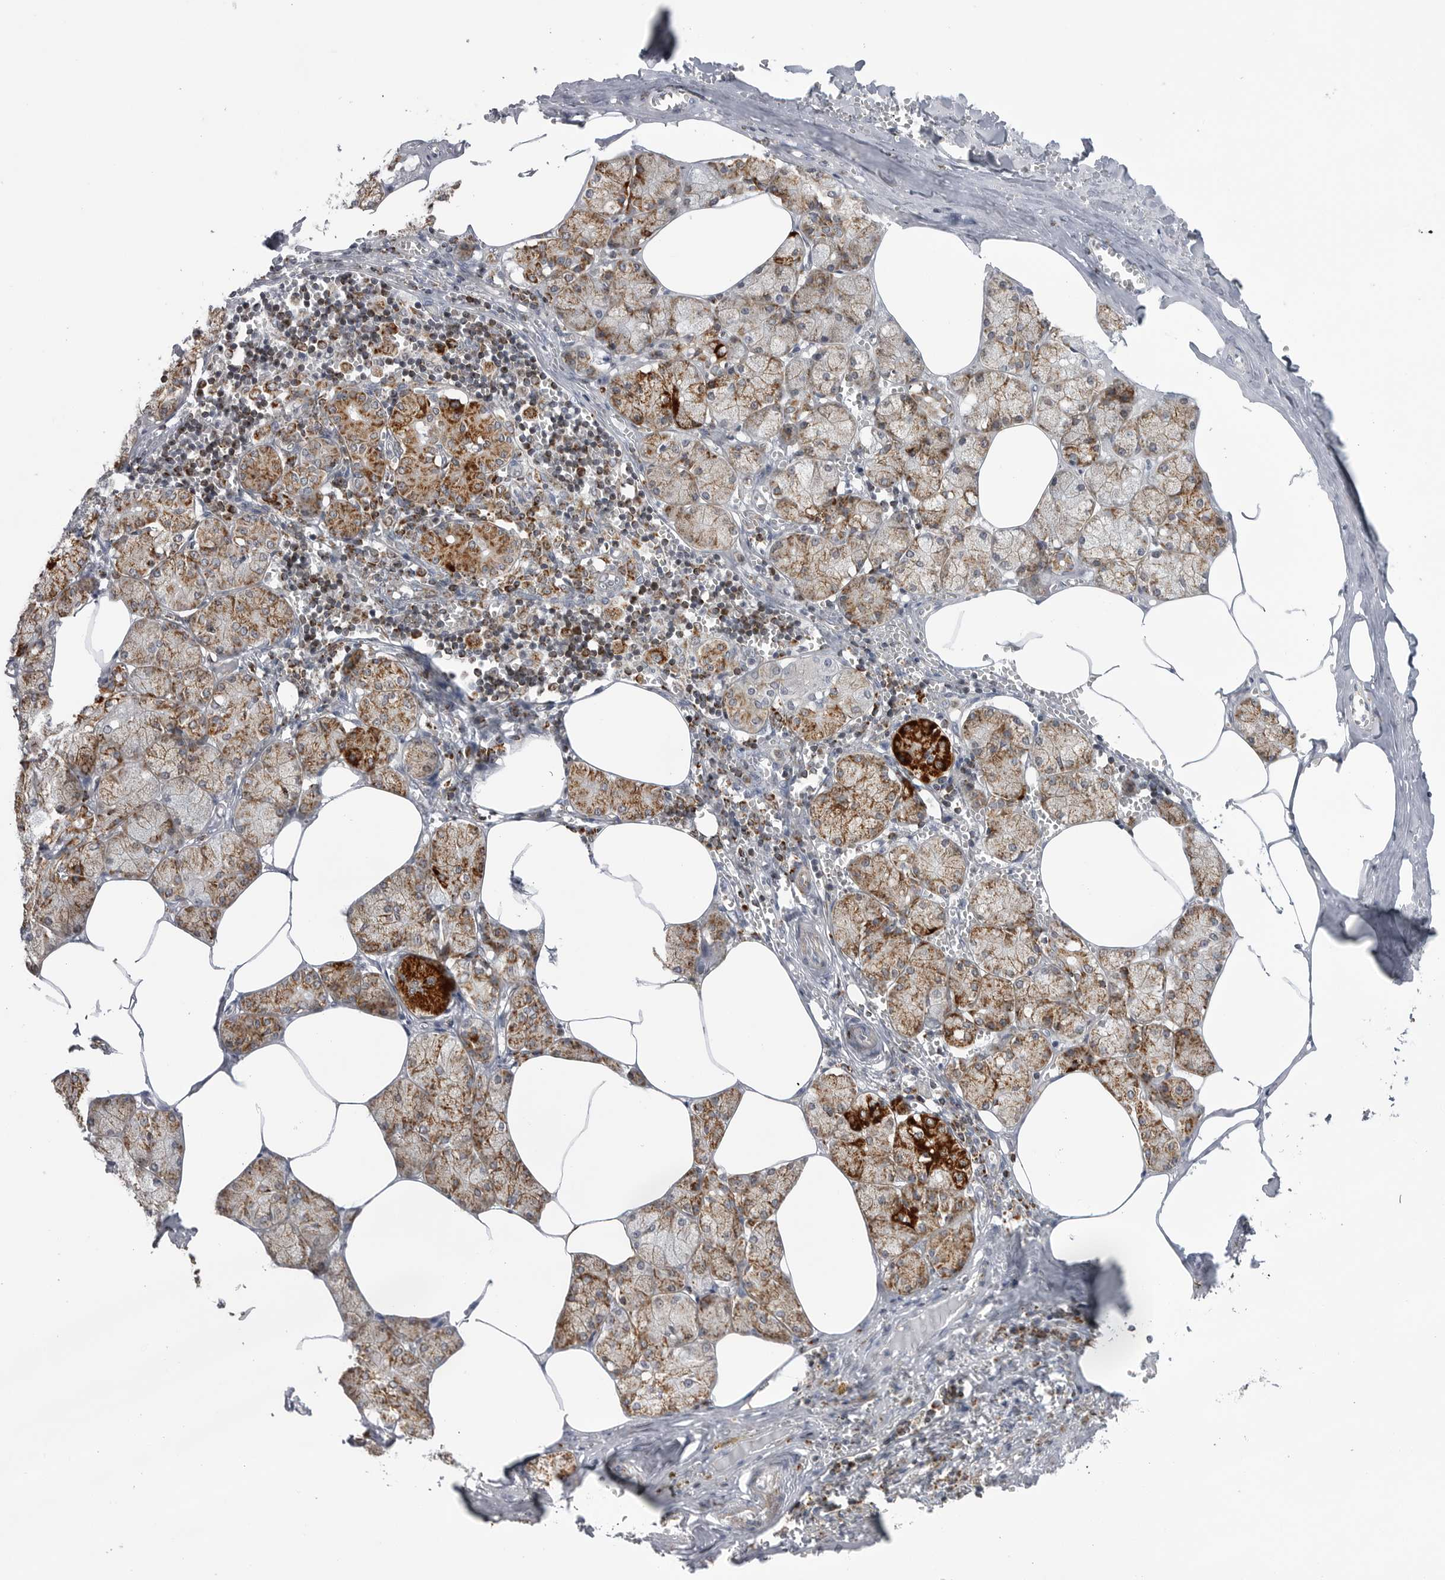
{"staining": {"intensity": "strong", "quantity": "25%-75%", "location": "cytoplasmic/membranous"}, "tissue": "salivary gland", "cell_type": "Glandular cells", "image_type": "normal", "snomed": [{"axis": "morphology", "description": "Normal tissue, NOS"}, {"axis": "topography", "description": "Salivary gland"}], "caption": "A high-resolution photomicrograph shows IHC staining of normal salivary gland, which demonstrates strong cytoplasmic/membranous positivity in about 25%-75% of glandular cells.", "gene": "COX5A", "patient": {"sex": "male", "age": 62}}